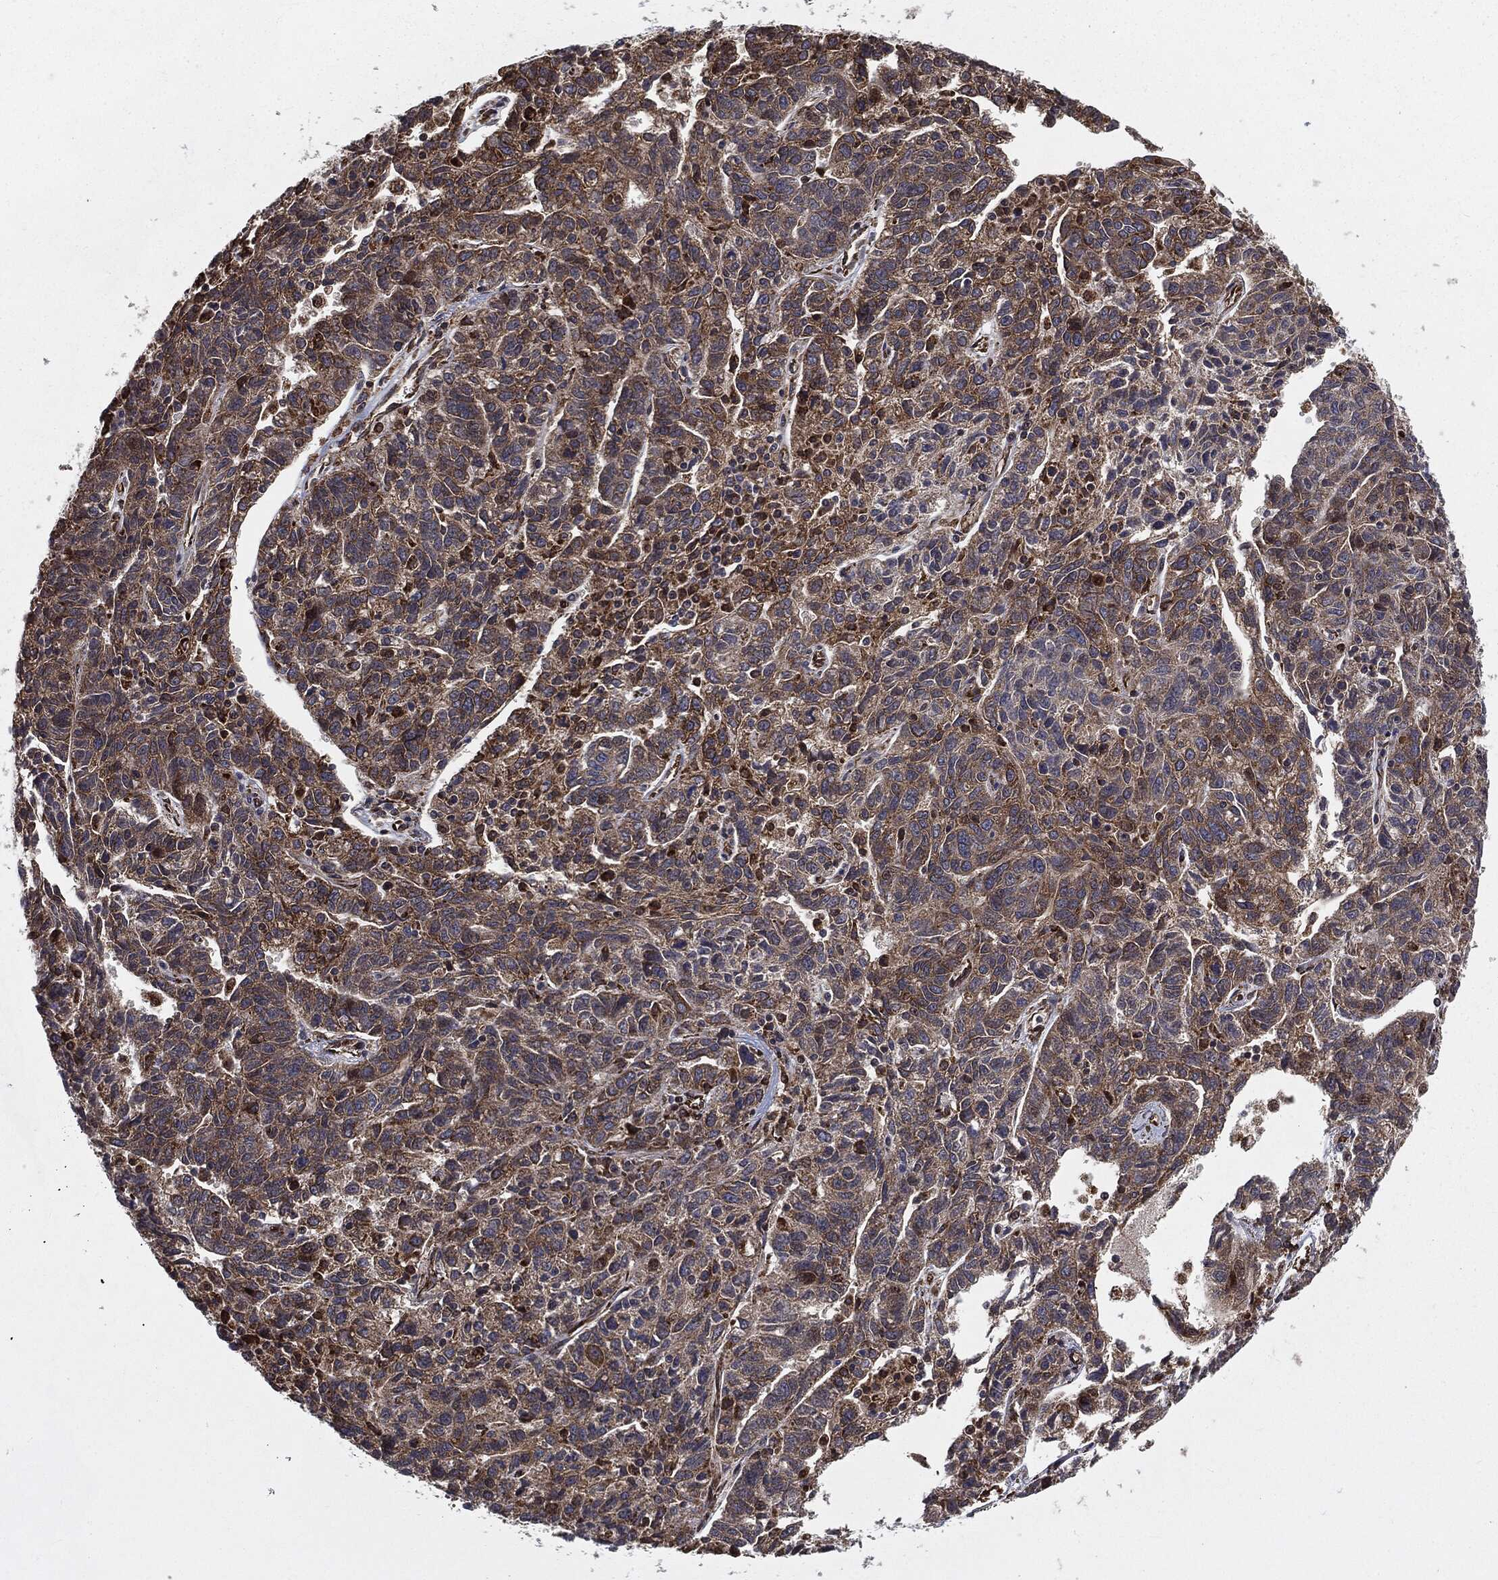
{"staining": {"intensity": "moderate", "quantity": ">75%", "location": "cytoplasmic/membranous"}, "tissue": "ovarian cancer", "cell_type": "Tumor cells", "image_type": "cancer", "snomed": [{"axis": "morphology", "description": "Cystadenocarcinoma, serous, NOS"}, {"axis": "topography", "description": "Ovary"}], "caption": "A histopathology image of serous cystadenocarcinoma (ovarian) stained for a protein reveals moderate cytoplasmic/membranous brown staining in tumor cells.", "gene": "CYLD", "patient": {"sex": "female", "age": 71}}